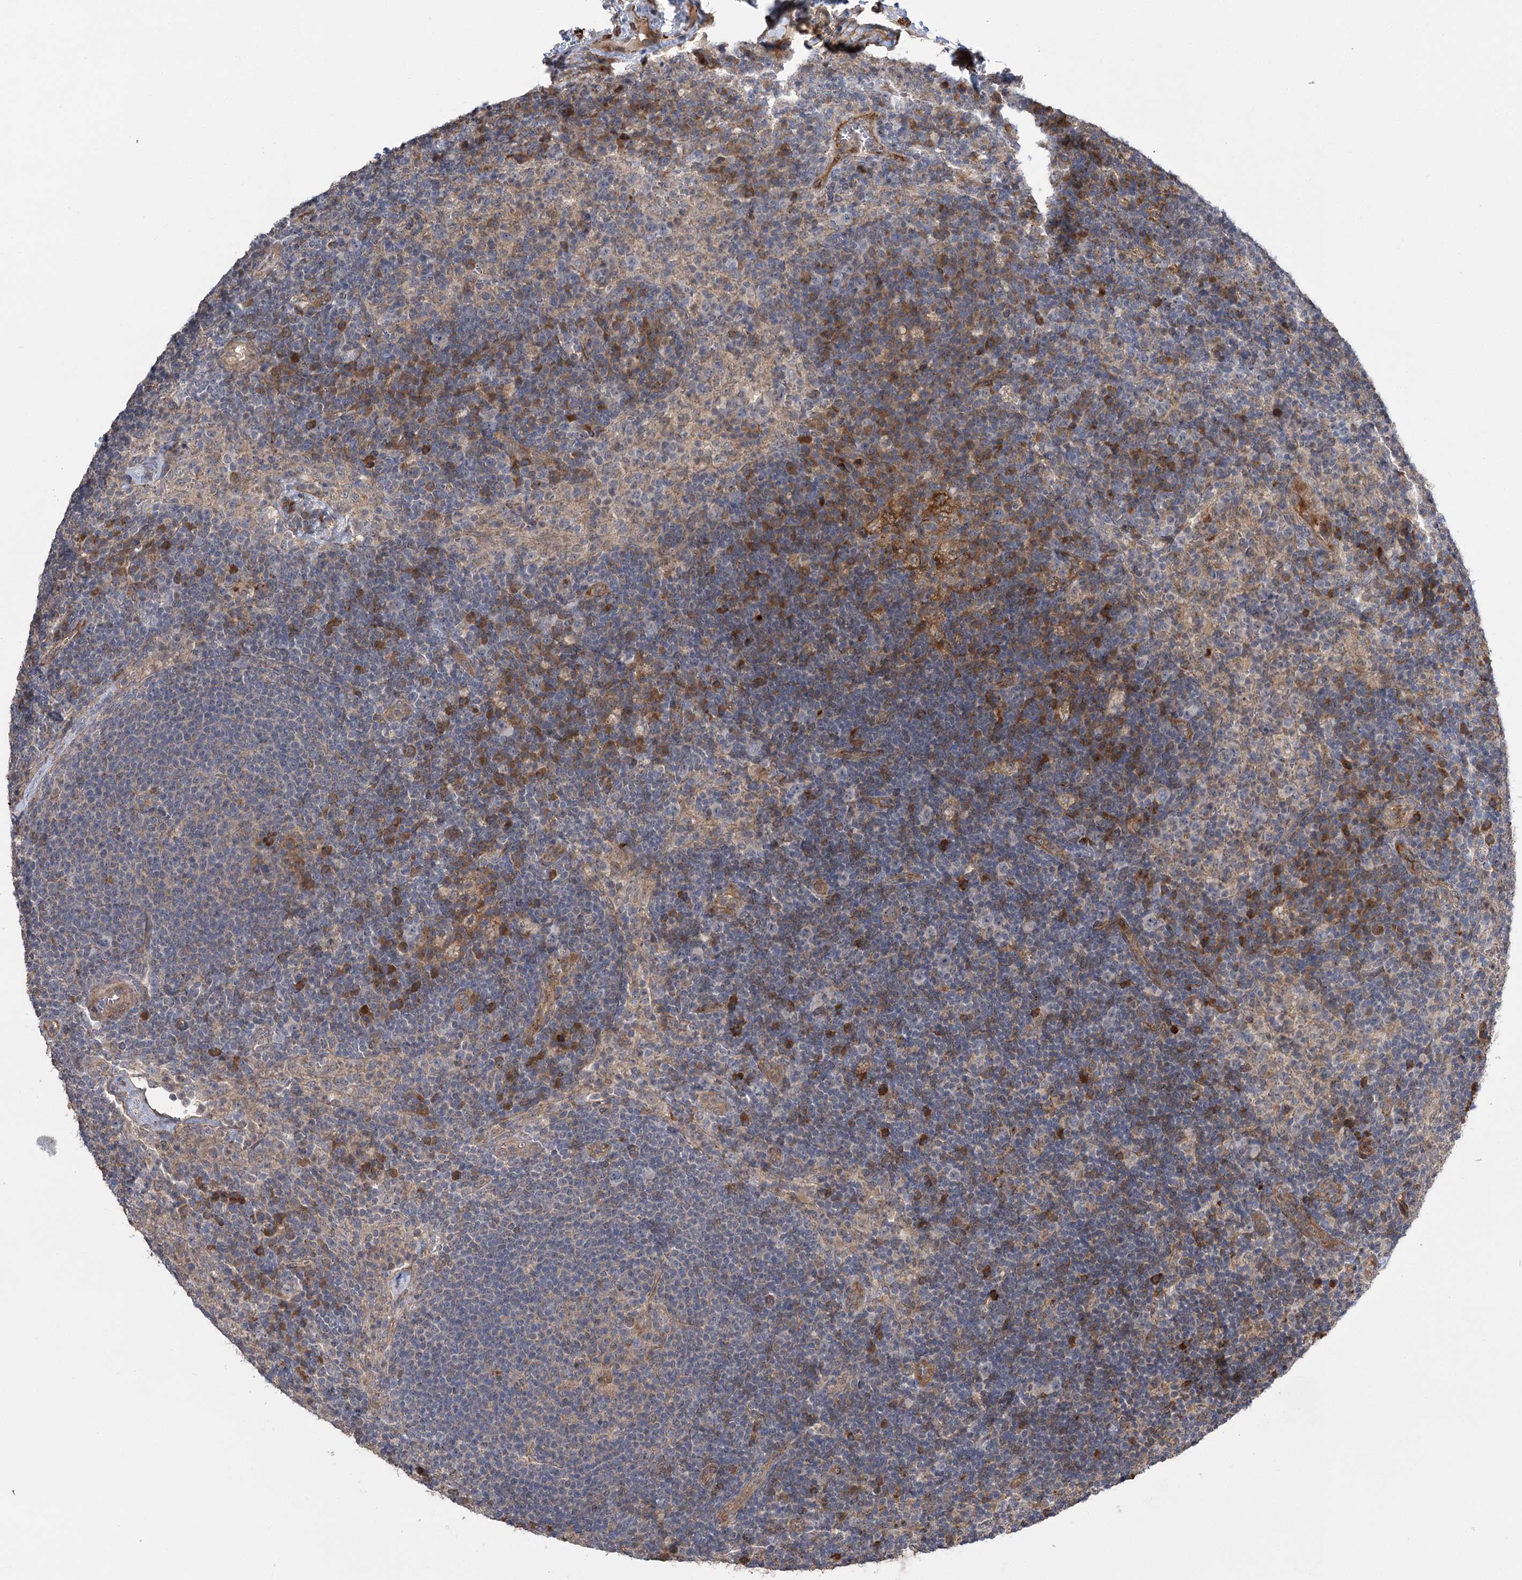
{"staining": {"intensity": "negative", "quantity": "none", "location": "none"}, "tissue": "lymph node", "cell_type": "Germinal center cells", "image_type": "normal", "snomed": [{"axis": "morphology", "description": "Normal tissue, NOS"}, {"axis": "topography", "description": "Lymph node"}], "caption": "Germinal center cells show no significant positivity in normal lymph node. (Brightfield microscopy of DAB (3,3'-diaminobenzidine) IHC at high magnification).", "gene": "KCNN2", "patient": {"sex": "female", "age": 70}}